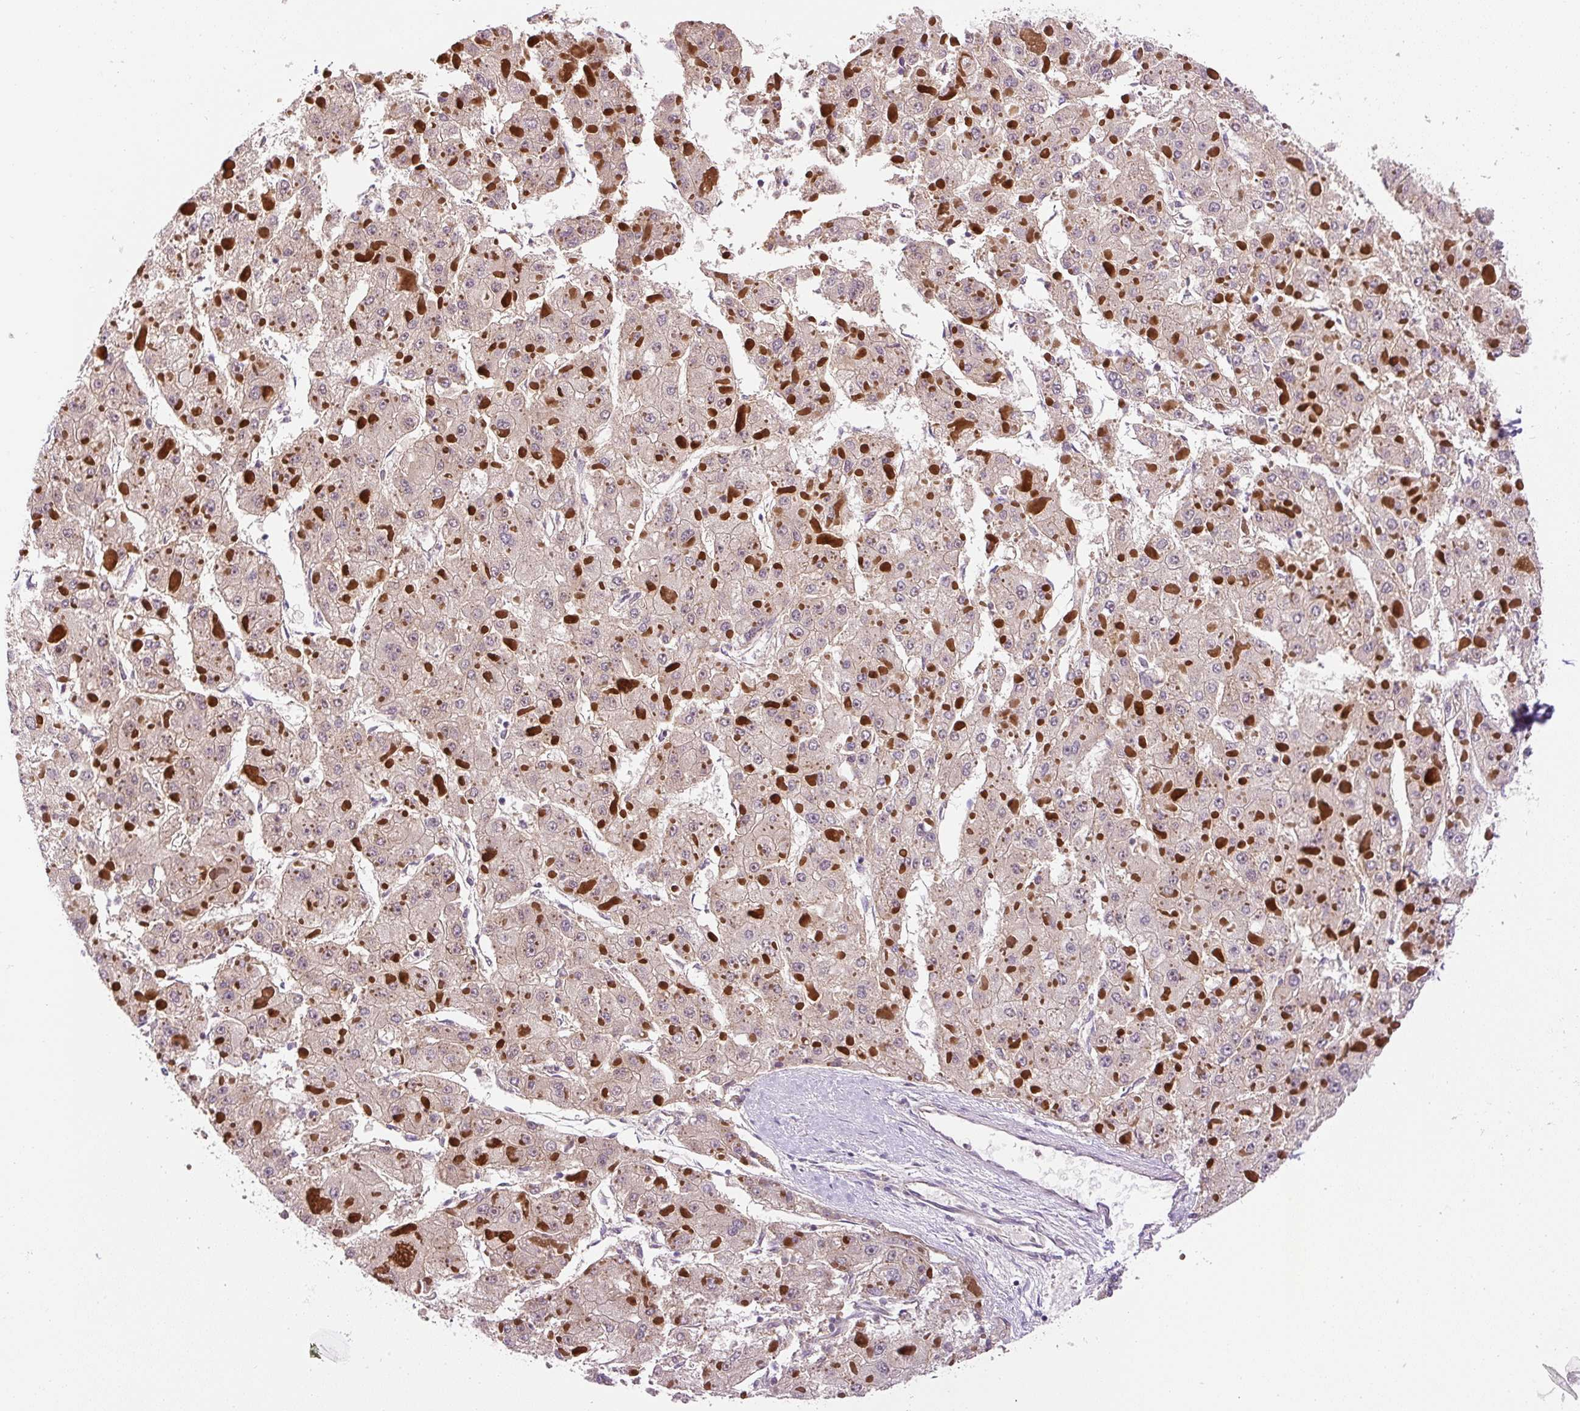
{"staining": {"intensity": "negative", "quantity": "none", "location": "none"}, "tissue": "liver cancer", "cell_type": "Tumor cells", "image_type": "cancer", "snomed": [{"axis": "morphology", "description": "Carcinoma, Hepatocellular, NOS"}, {"axis": "topography", "description": "Liver"}], "caption": "Tumor cells show no significant protein positivity in liver cancer.", "gene": "CCDC28A", "patient": {"sex": "female", "age": 73}}